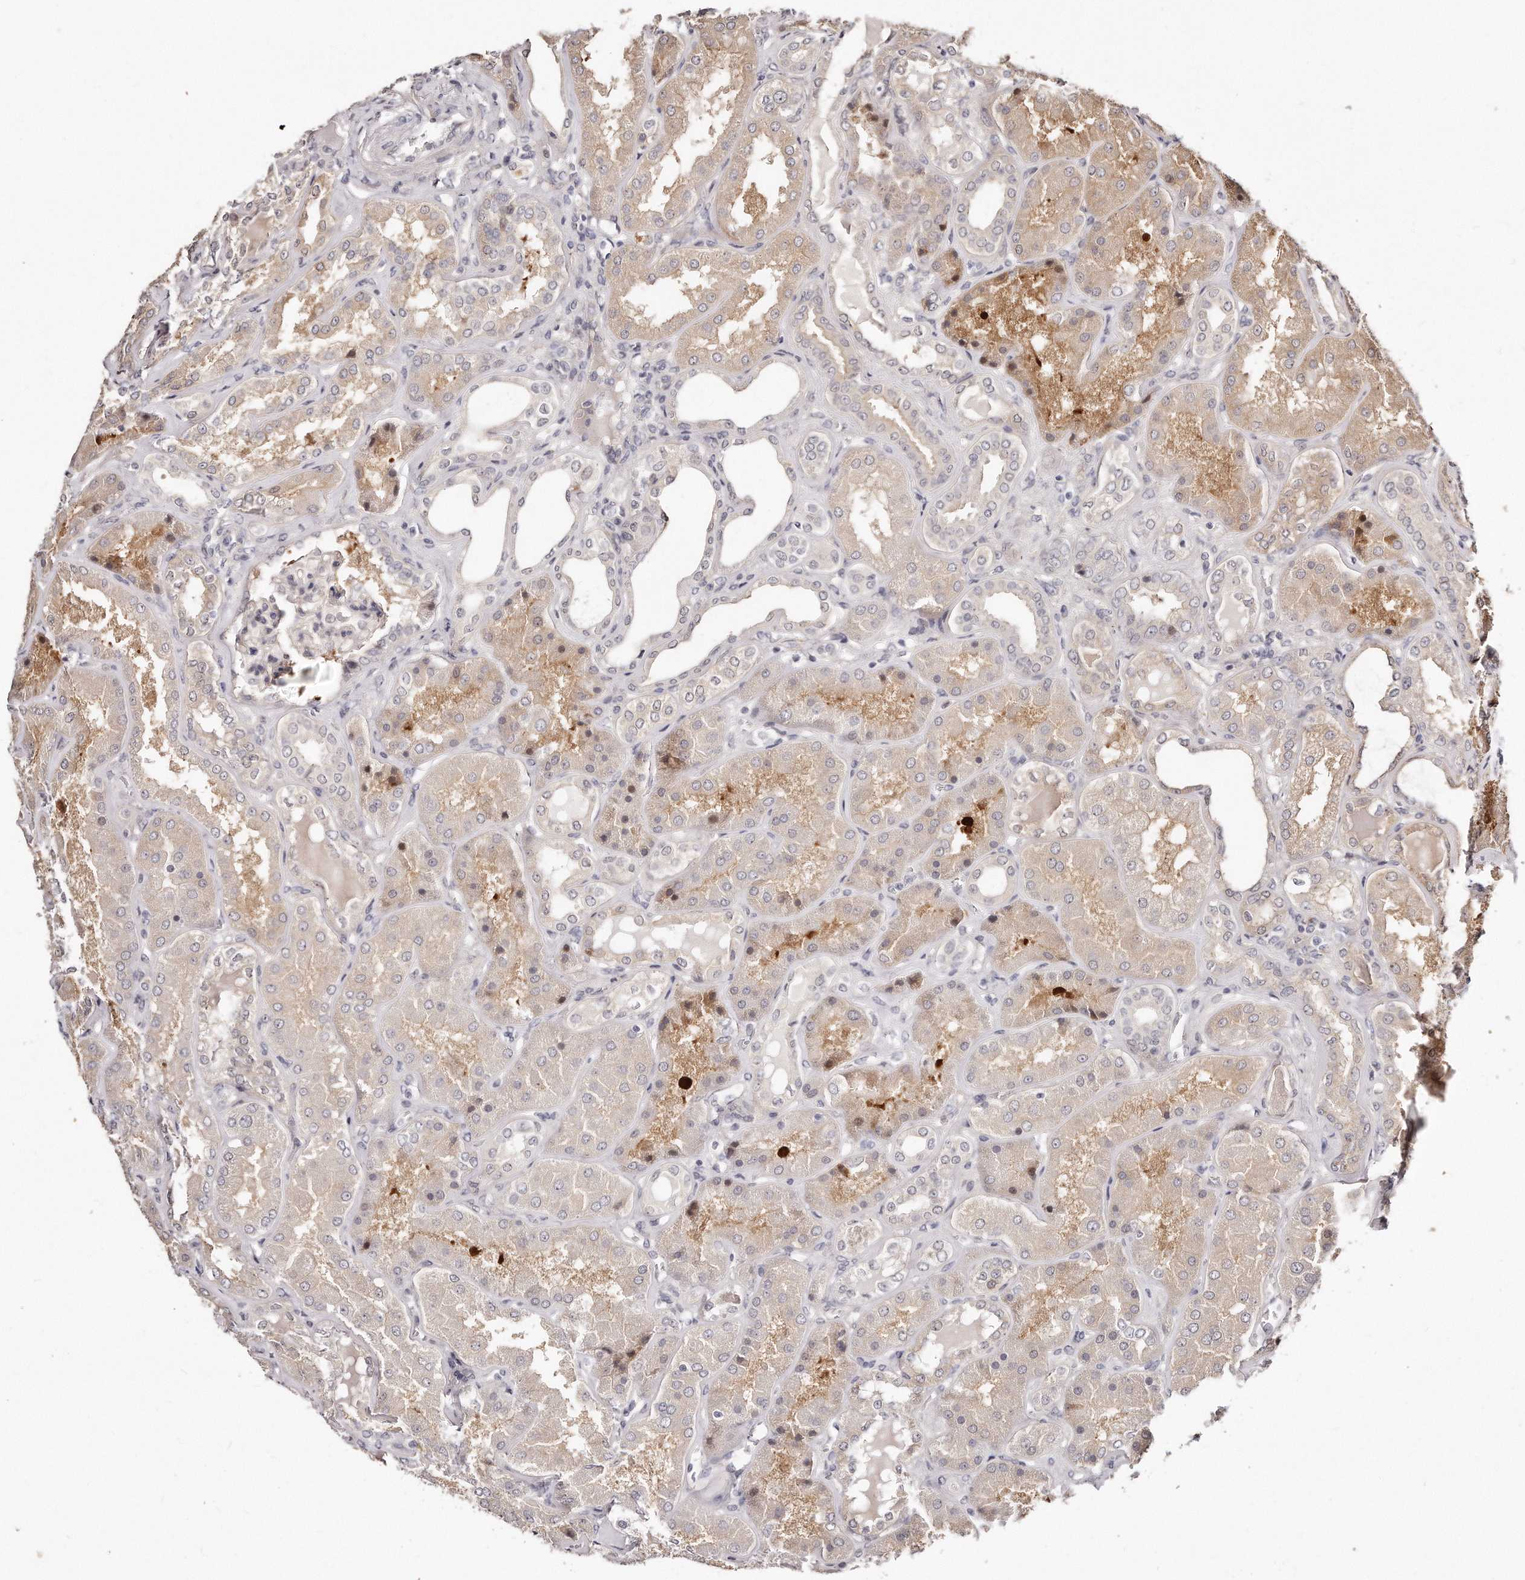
{"staining": {"intensity": "weak", "quantity": "<25%", "location": "cytoplasmic/membranous,nuclear"}, "tissue": "kidney", "cell_type": "Cells in glomeruli", "image_type": "normal", "snomed": [{"axis": "morphology", "description": "Normal tissue, NOS"}, {"axis": "topography", "description": "Kidney"}], "caption": "Cells in glomeruli show no significant protein positivity in benign kidney. The staining is performed using DAB brown chromogen with nuclei counter-stained in using hematoxylin.", "gene": "CASZ1", "patient": {"sex": "female", "age": 56}}